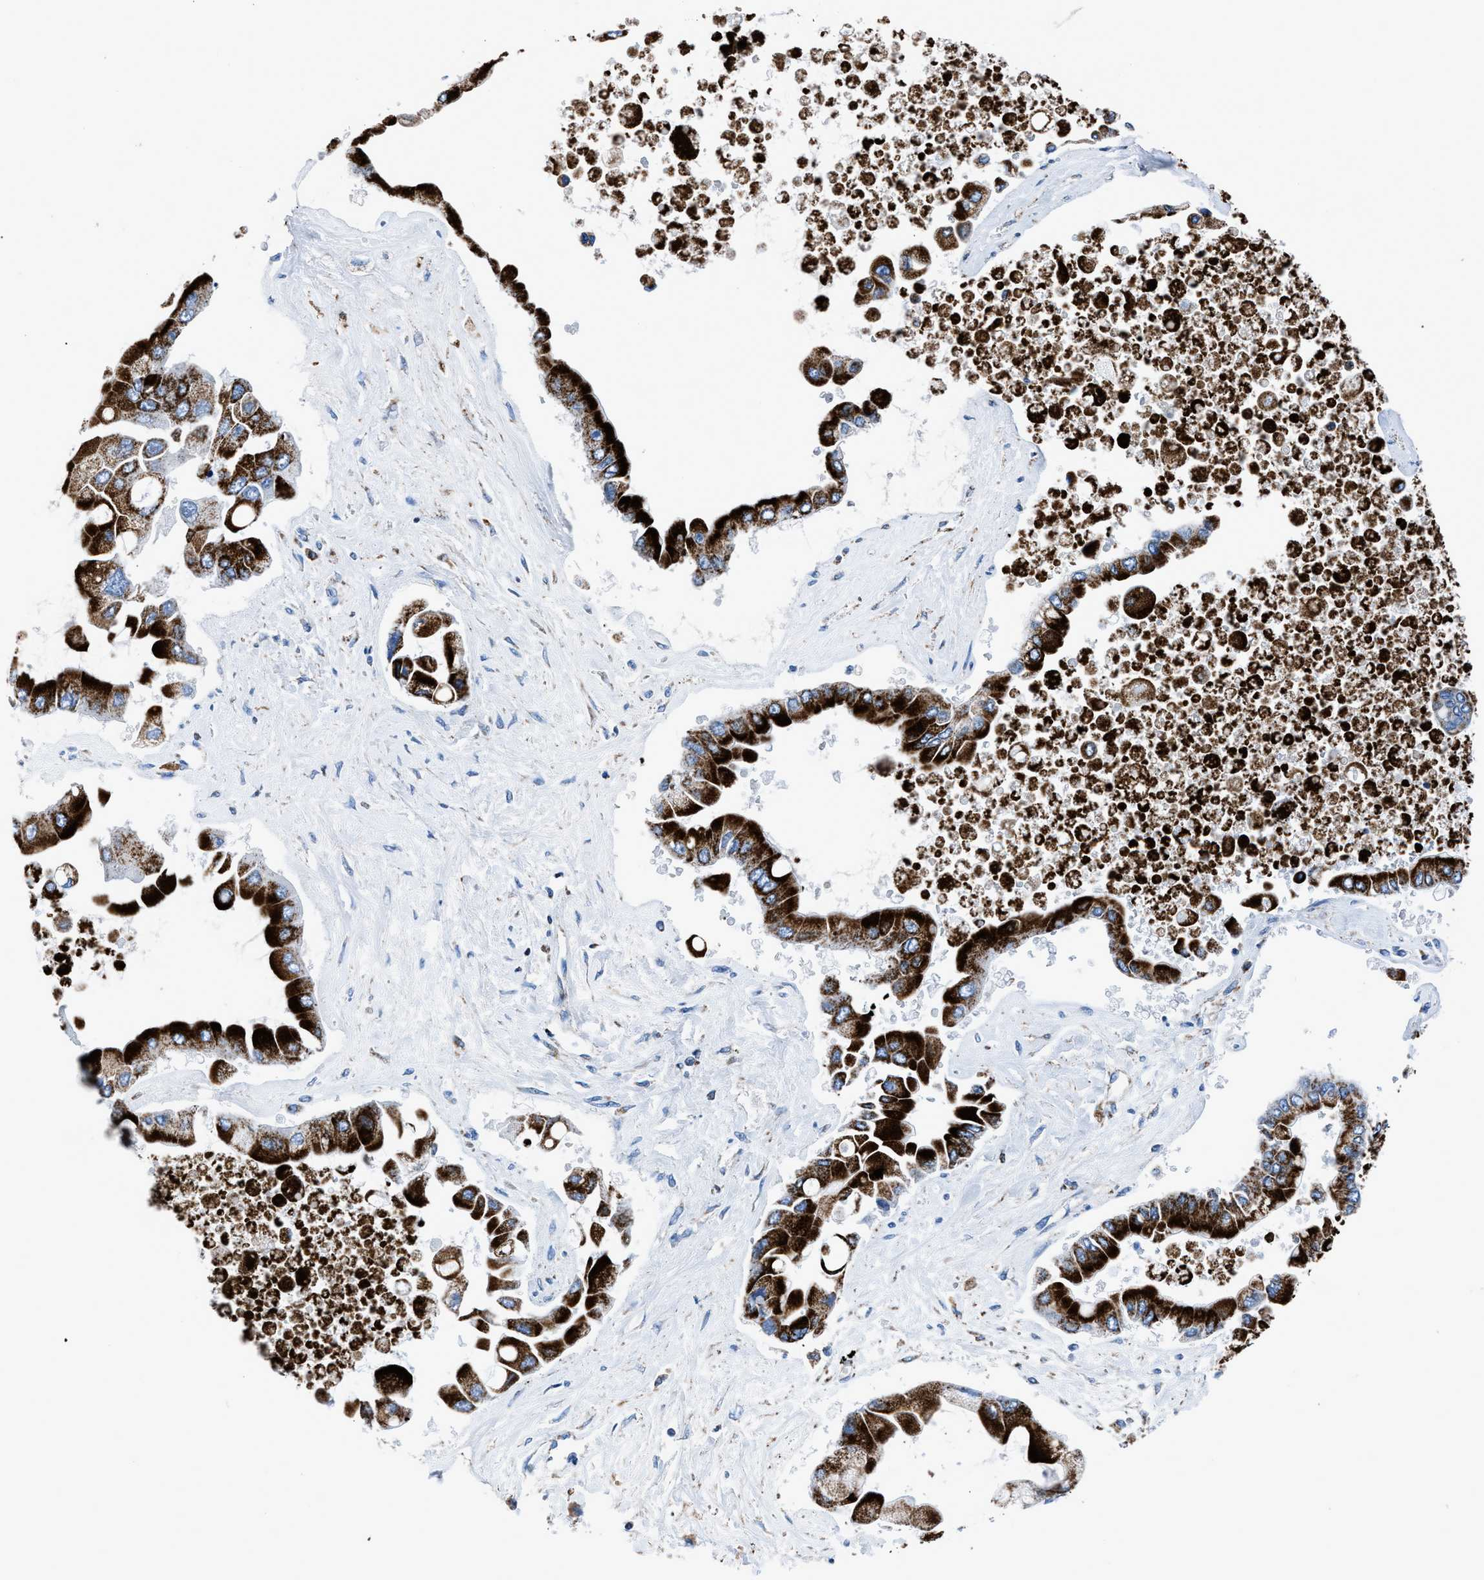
{"staining": {"intensity": "strong", "quantity": ">75%", "location": "cytoplasmic/membranous"}, "tissue": "liver cancer", "cell_type": "Tumor cells", "image_type": "cancer", "snomed": [{"axis": "morphology", "description": "Cholangiocarcinoma"}, {"axis": "topography", "description": "Liver"}], "caption": "Immunohistochemistry photomicrograph of human cholangiocarcinoma (liver) stained for a protein (brown), which demonstrates high levels of strong cytoplasmic/membranous staining in about >75% of tumor cells.", "gene": "ZDHHC3", "patient": {"sex": "male", "age": 50}}